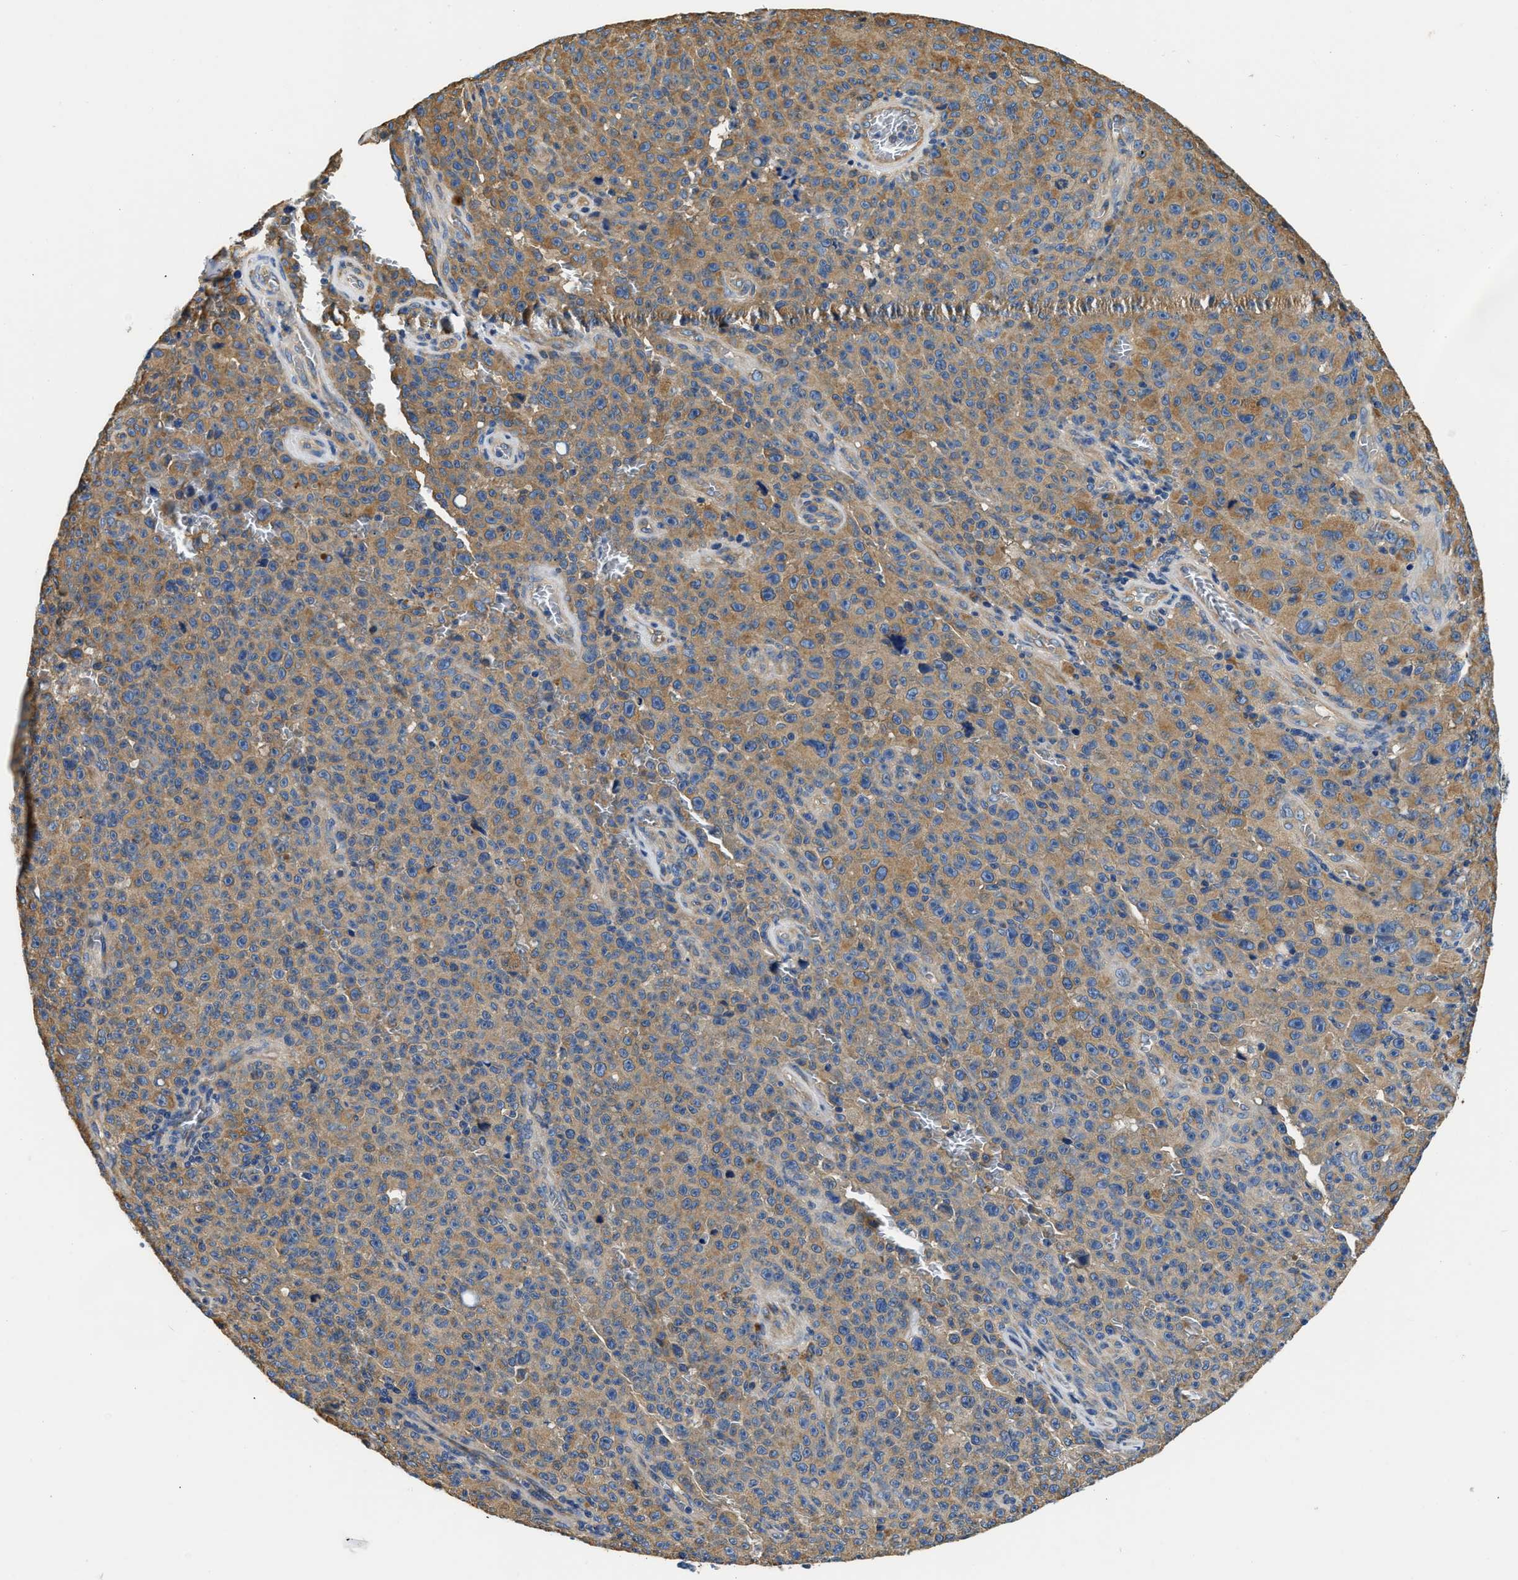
{"staining": {"intensity": "moderate", "quantity": ">75%", "location": "cytoplasmic/membranous"}, "tissue": "melanoma", "cell_type": "Tumor cells", "image_type": "cancer", "snomed": [{"axis": "morphology", "description": "Malignant melanoma, NOS"}, {"axis": "topography", "description": "Skin"}], "caption": "Protein analysis of melanoma tissue reveals moderate cytoplasmic/membranous positivity in approximately >75% of tumor cells.", "gene": "CSDE1", "patient": {"sex": "female", "age": 82}}